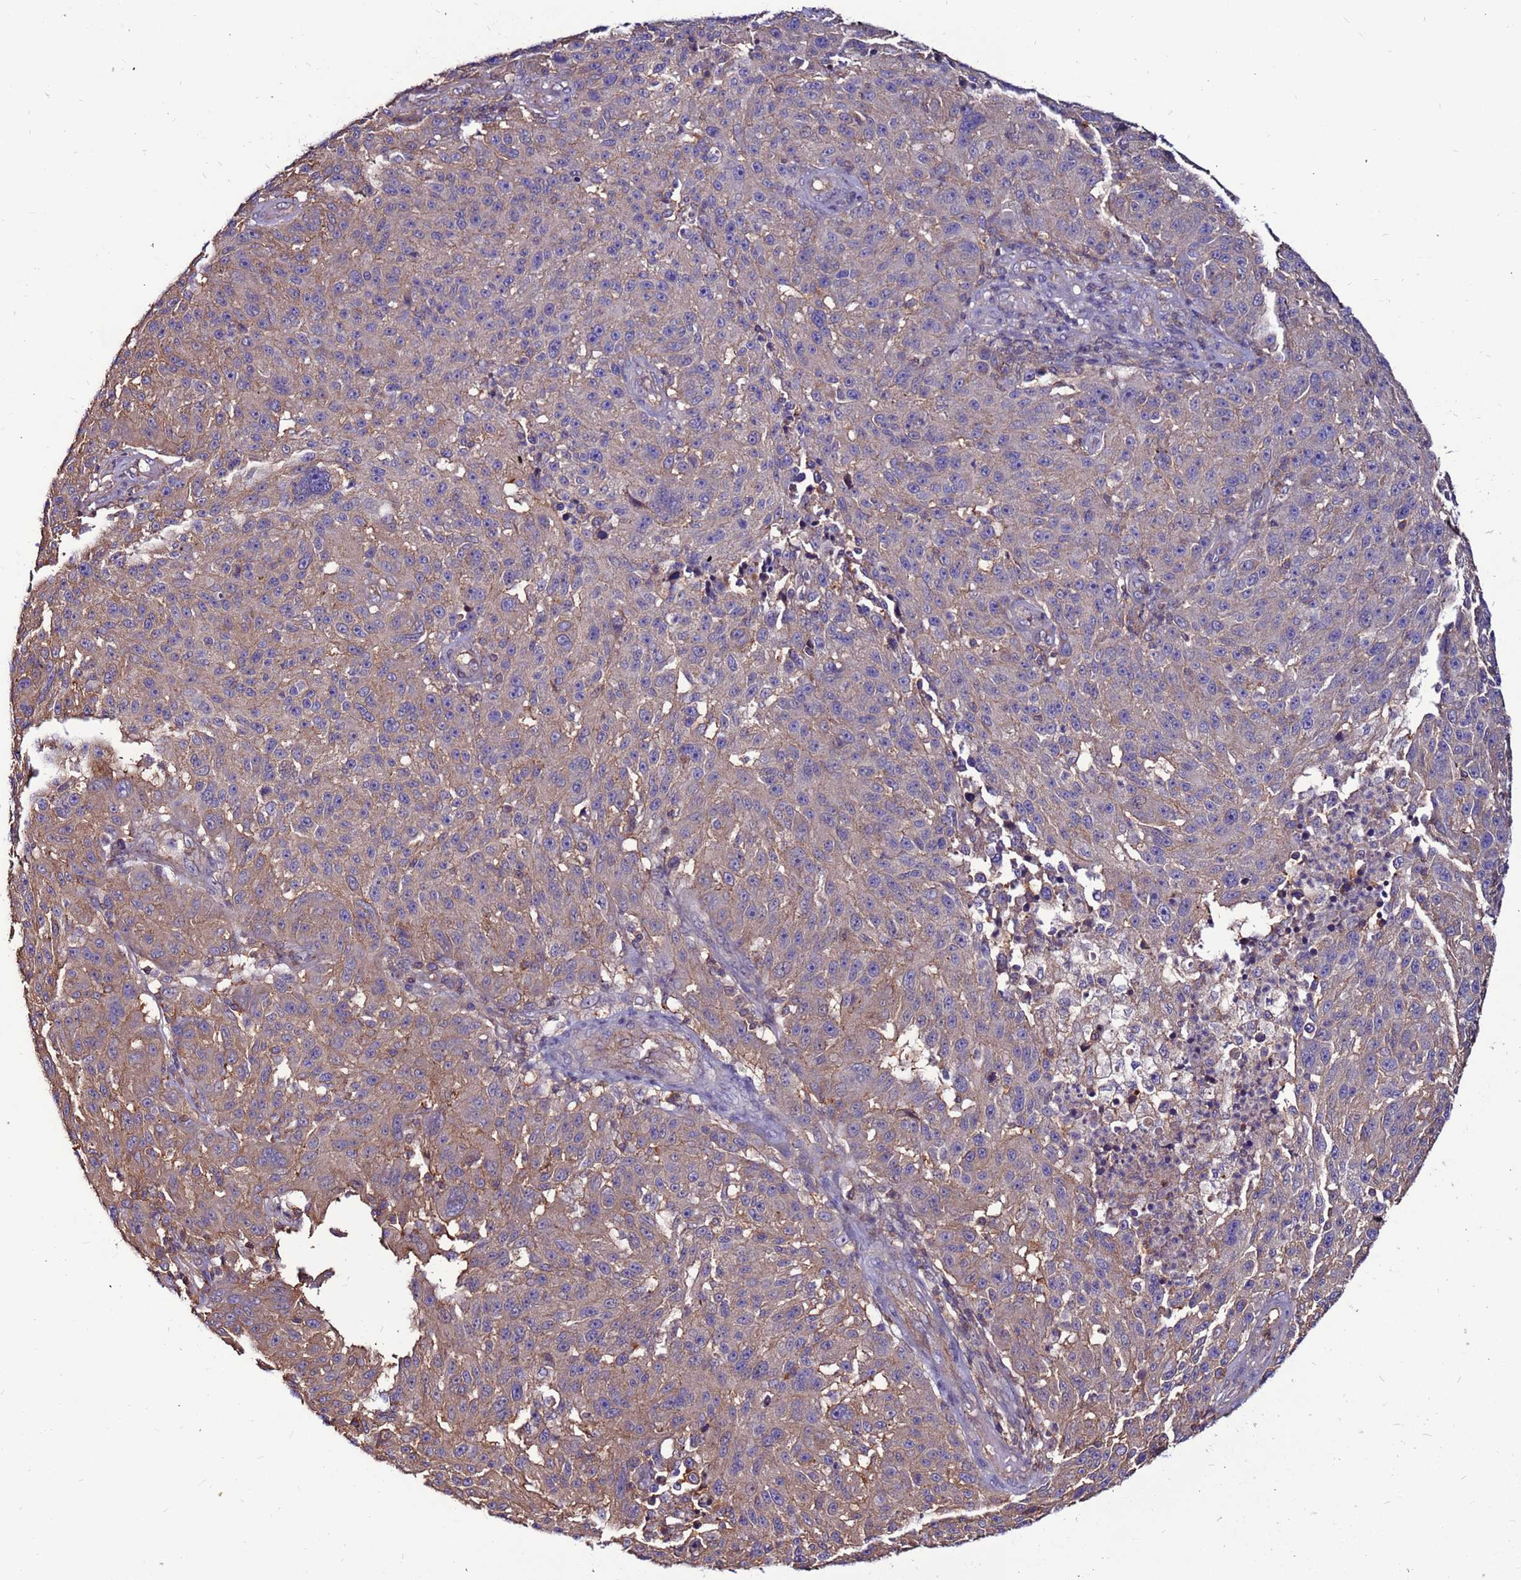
{"staining": {"intensity": "weak", "quantity": "25%-75%", "location": "cytoplasmic/membranous"}, "tissue": "melanoma", "cell_type": "Tumor cells", "image_type": "cancer", "snomed": [{"axis": "morphology", "description": "Malignant melanoma, NOS"}, {"axis": "topography", "description": "Skin"}], "caption": "About 25%-75% of tumor cells in human melanoma reveal weak cytoplasmic/membranous protein positivity as visualized by brown immunohistochemical staining.", "gene": "NRN1L", "patient": {"sex": "male", "age": 53}}